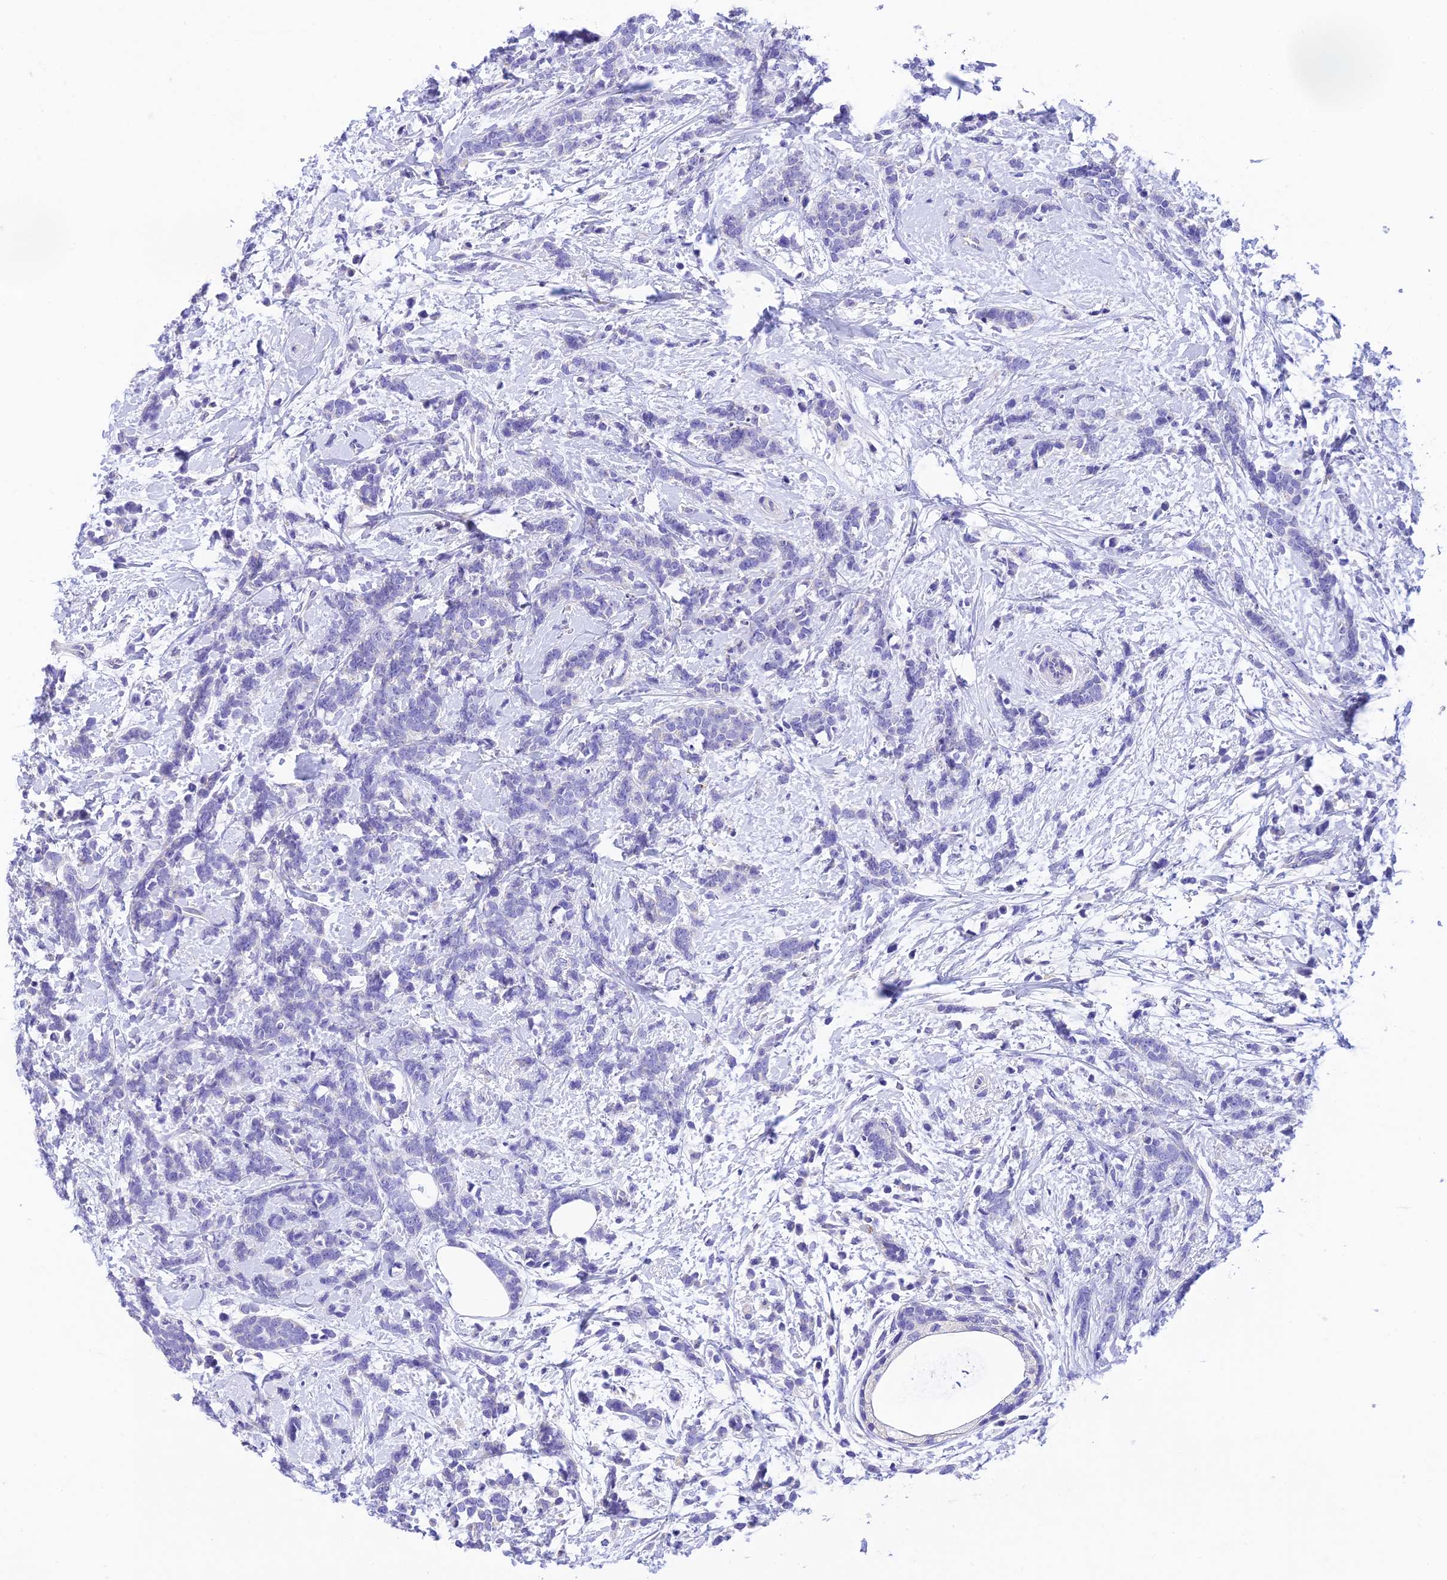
{"staining": {"intensity": "negative", "quantity": "none", "location": "none"}, "tissue": "breast cancer", "cell_type": "Tumor cells", "image_type": "cancer", "snomed": [{"axis": "morphology", "description": "Lobular carcinoma"}, {"axis": "topography", "description": "Breast"}], "caption": "Immunohistochemistry of breast cancer (lobular carcinoma) displays no positivity in tumor cells. (DAB (3,3'-diaminobenzidine) immunohistochemistry with hematoxylin counter stain).", "gene": "MS4A5", "patient": {"sex": "female", "age": 58}}